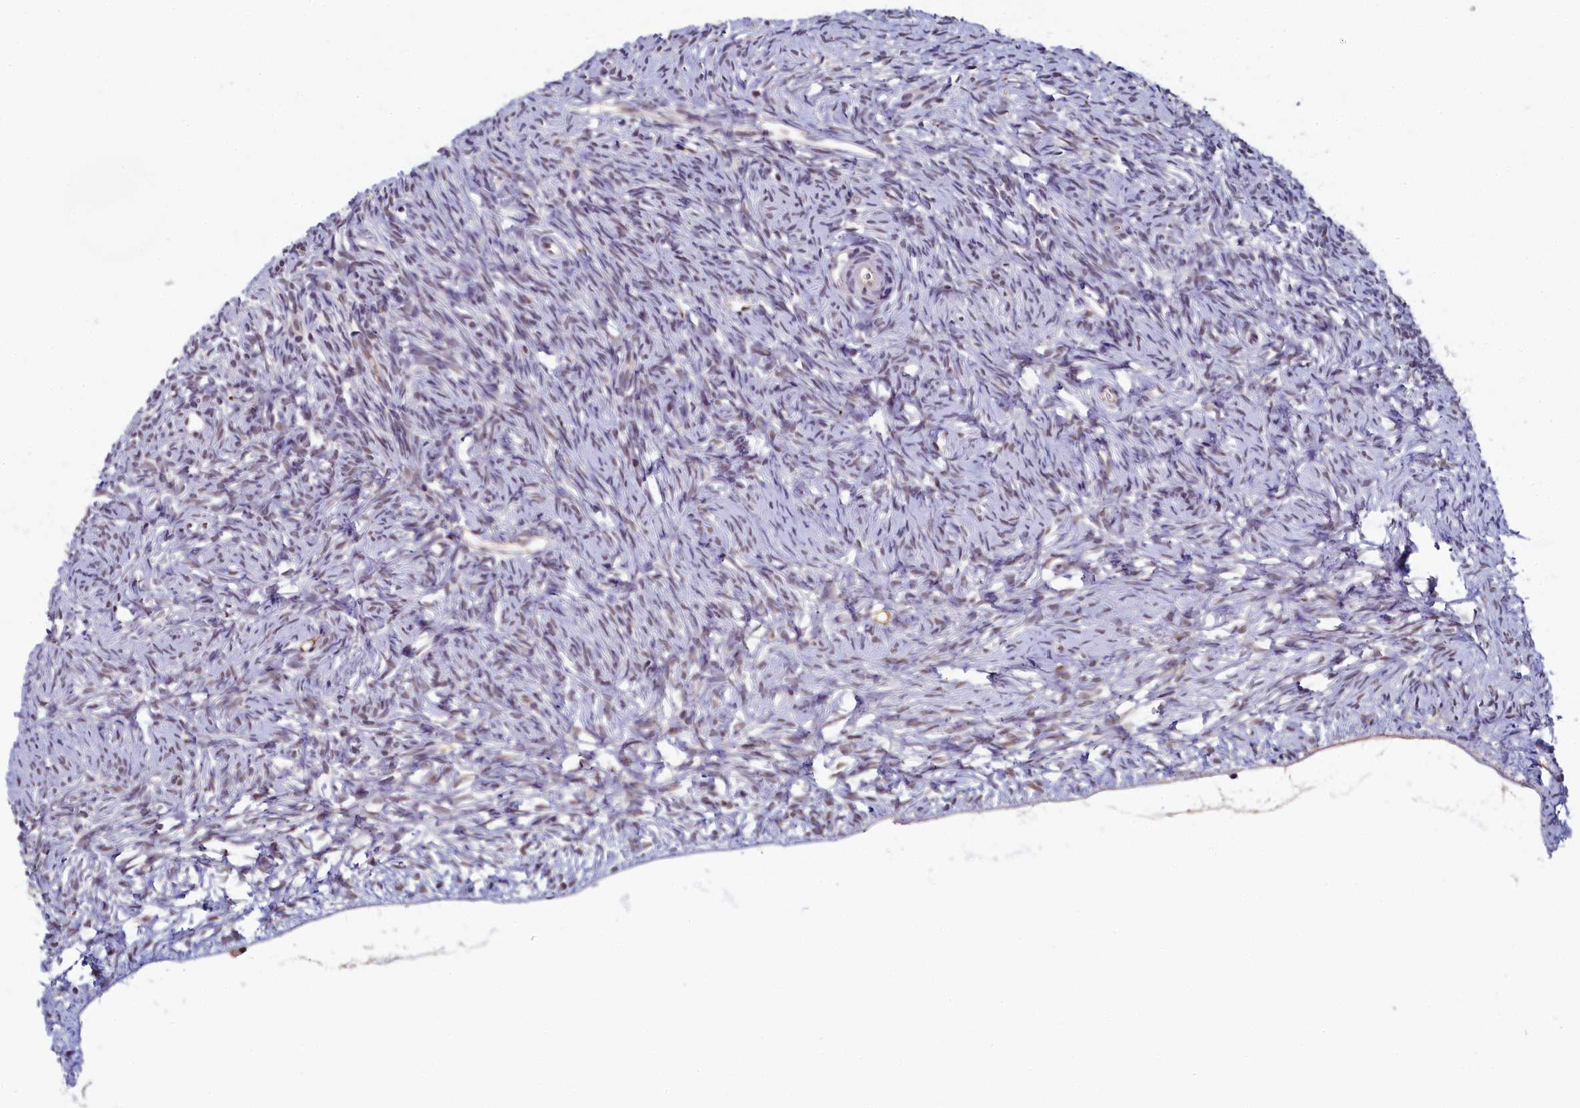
{"staining": {"intensity": "negative", "quantity": "none", "location": "none"}, "tissue": "ovary", "cell_type": "Ovarian stroma cells", "image_type": "normal", "snomed": [{"axis": "morphology", "description": "Normal tissue, NOS"}, {"axis": "topography", "description": "Ovary"}], "caption": "Immunohistochemical staining of benign human ovary reveals no significant expression in ovarian stroma cells. (DAB immunohistochemistry (IHC) visualized using brightfield microscopy, high magnification).", "gene": "INTS14", "patient": {"sex": "female", "age": 51}}